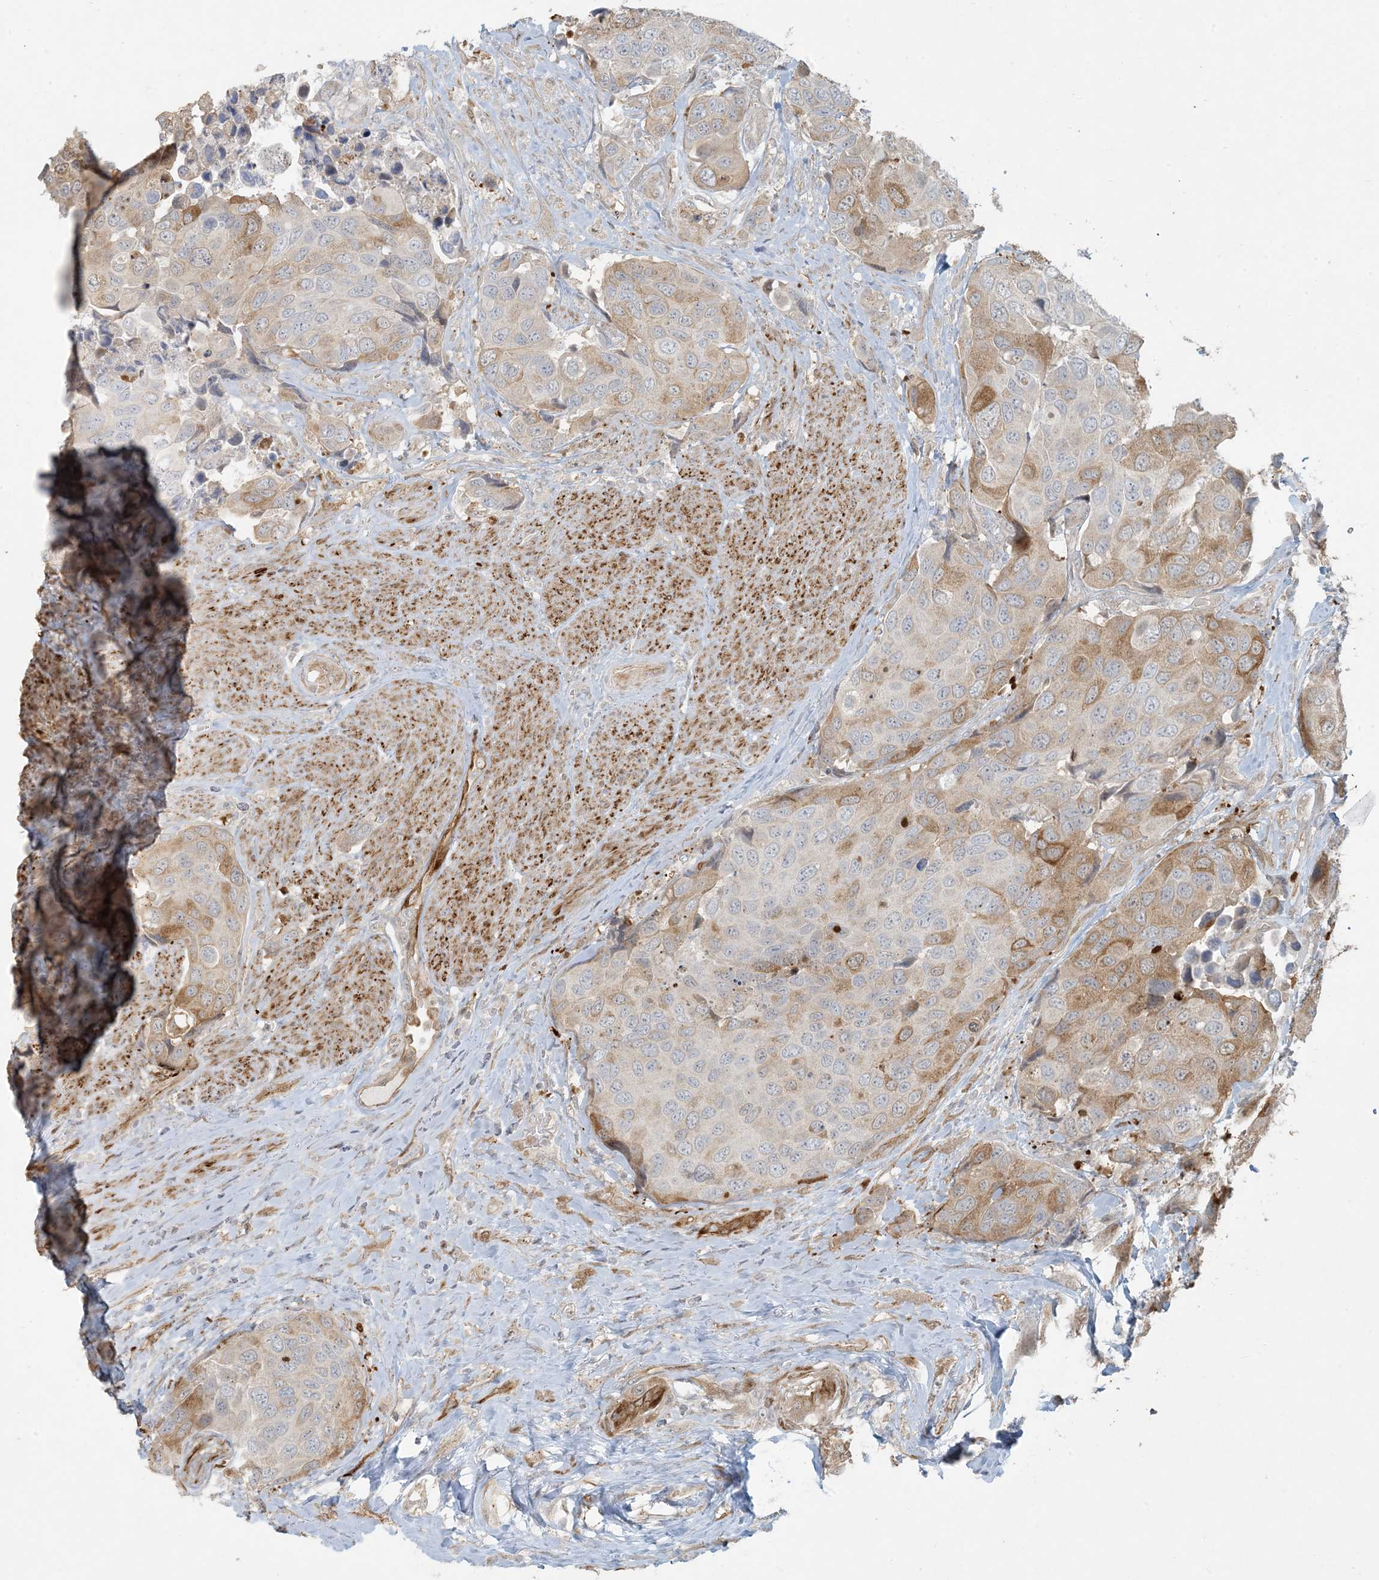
{"staining": {"intensity": "moderate", "quantity": "25%-75%", "location": "cytoplasmic/membranous"}, "tissue": "urothelial cancer", "cell_type": "Tumor cells", "image_type": "cancer", "snomed": [{"axis": "morphology", "description": "Urothelial carcinoma, High grade"}, {"axis": "topography", "description": "Urinary bladder"}], "caption": "Urothelial cancer tissue demonstrates moderate cytoplasmic/membranous positivity in approximately 25%-75% of tumor cells", "gene": "BCORL1", "patient": {"sex": "male", "age": 74}}